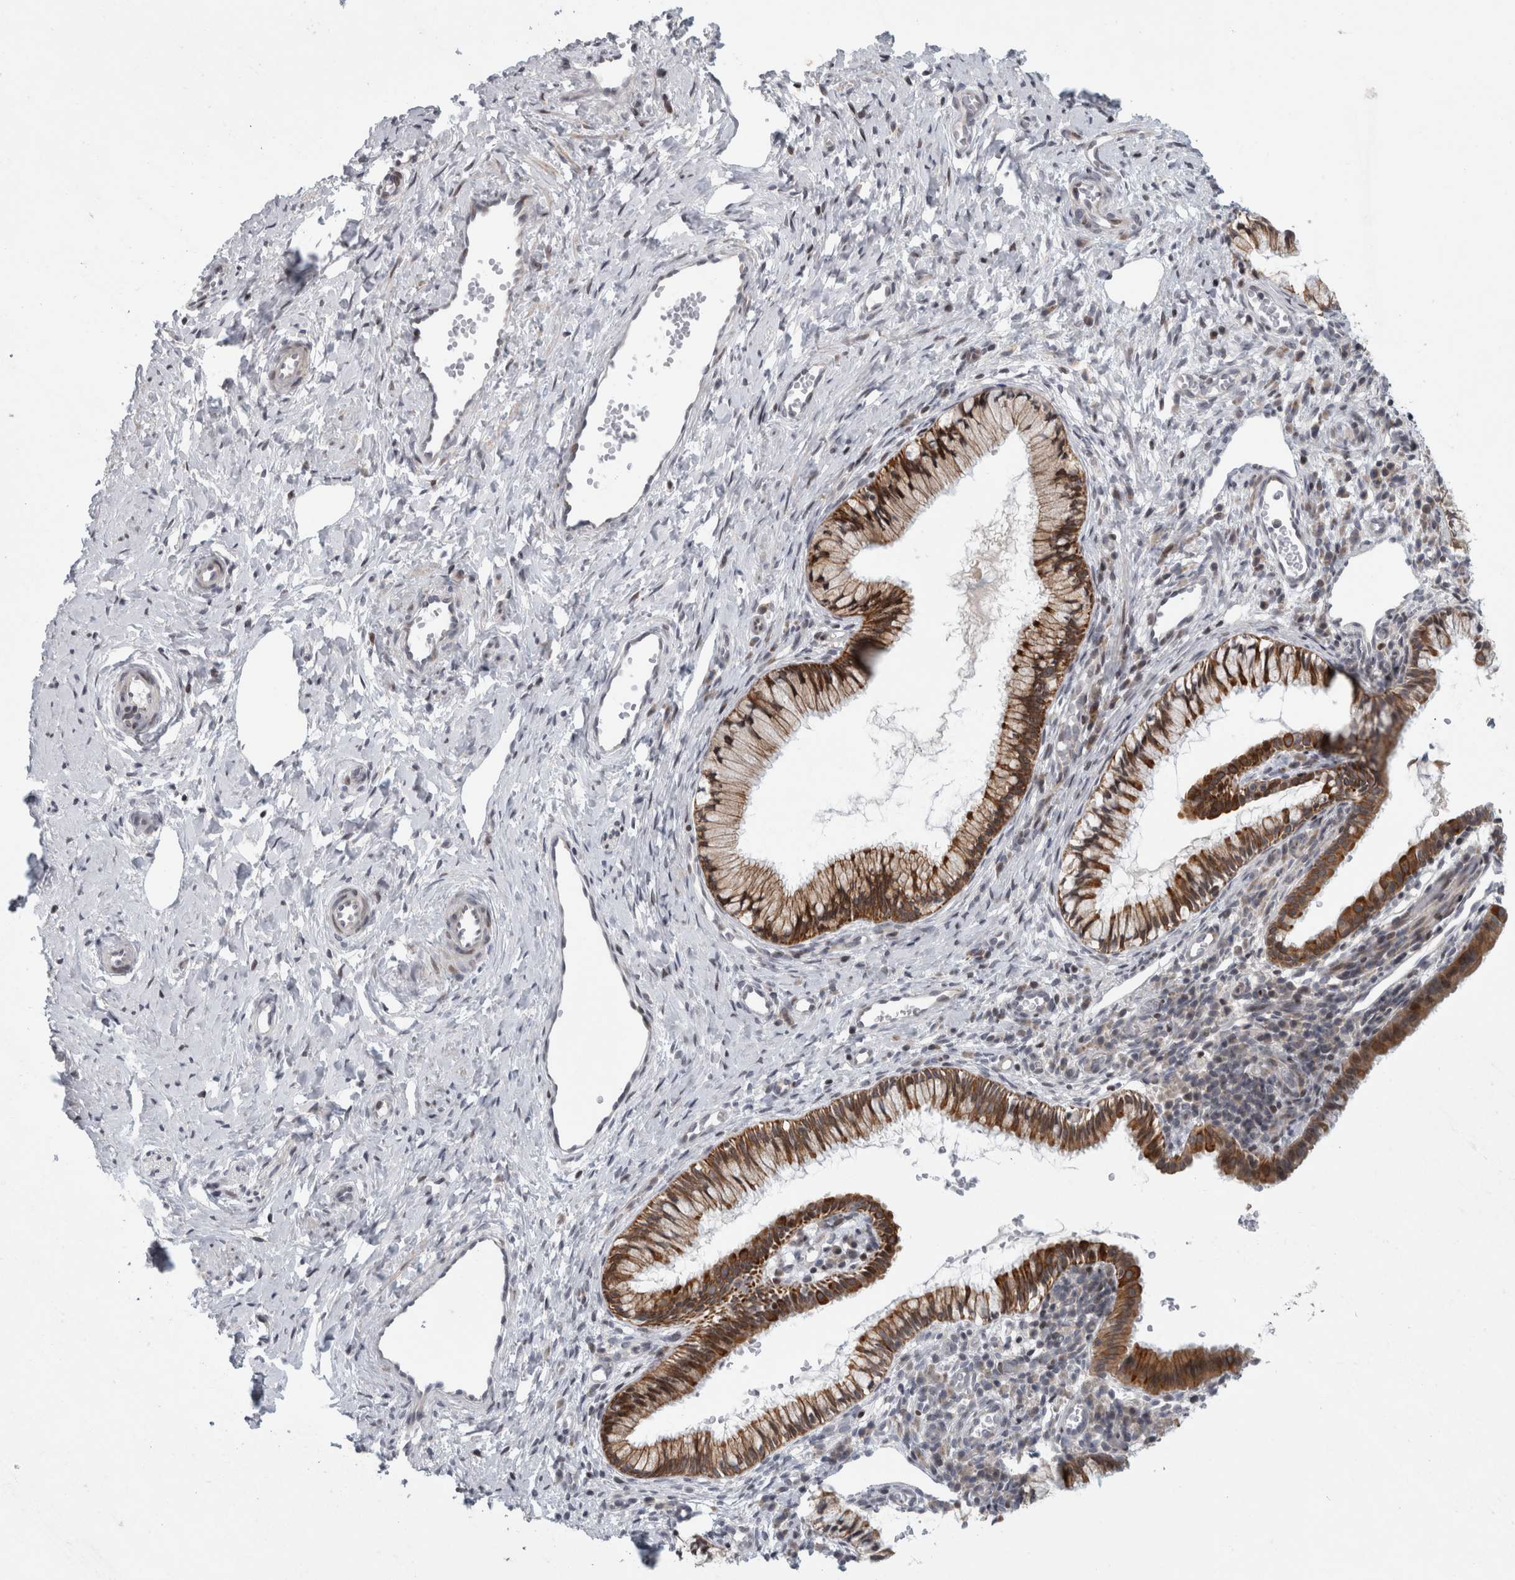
{"staining": {"intensity": "strong", "quantity": "25%-75%", "location": "cytoplasmic/membranous"}, "tissue": "cervix", "cell_type": "Glandular cells", "image_type": "normal", "snomed": [{"axis": "morphology", "description": "Normal tissue, NOS"}, {"axis": "topography", "description": "Cervix"}], "caption": "Cervix stained with a brown dye exhibits strong cytoplasmic/membranous positive staining in approximately 25%-75% of glandular cells.", "gene": "UTP25", "patient": {"sex": "female", "age": 27}}